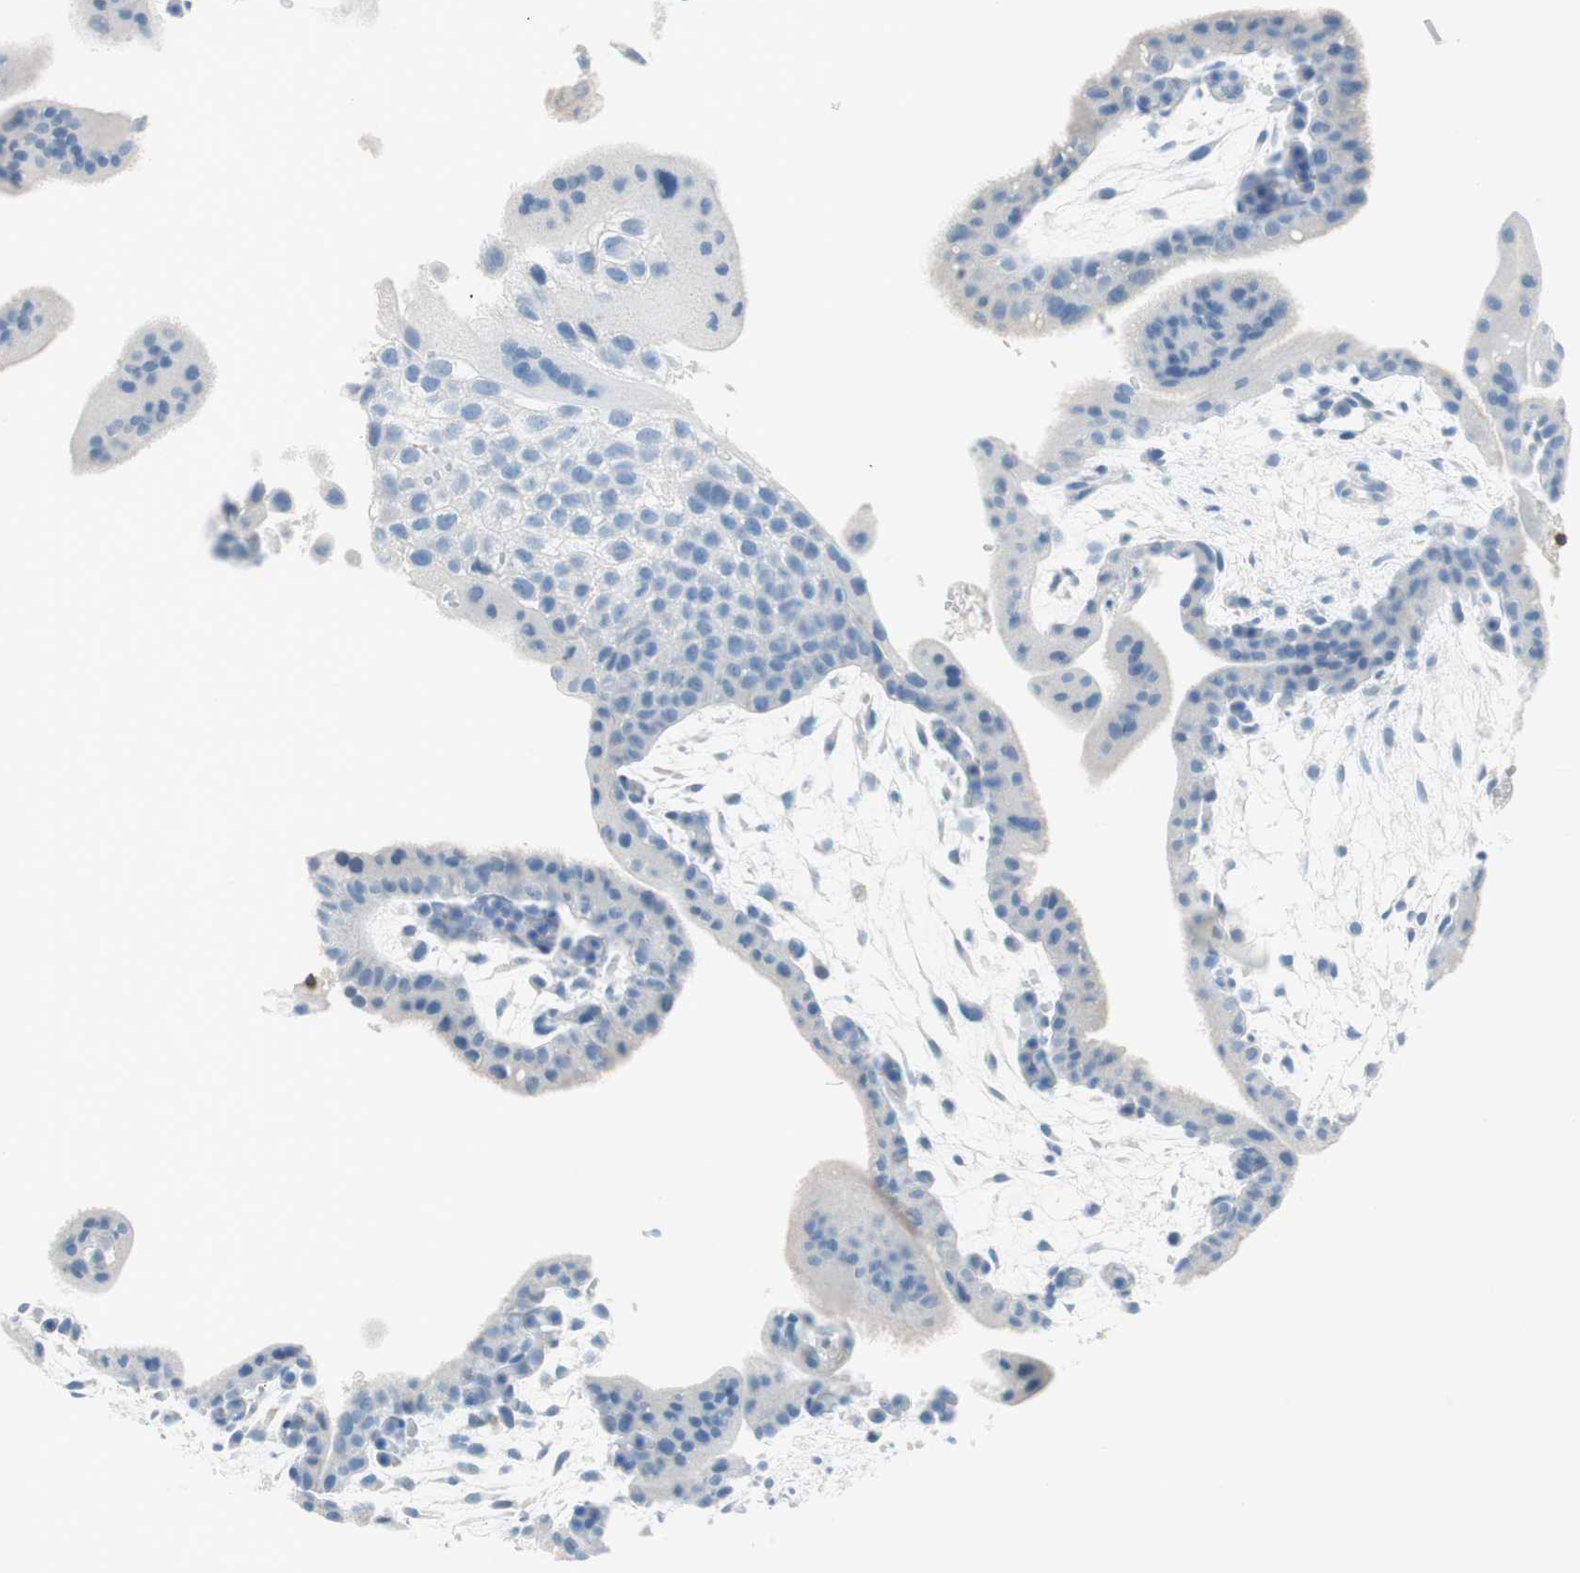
{"staining": {"intensity": "negative", "quantity": "none", "location": "none"}, "tissue": "placenta", "cell_type": "Decidual cells", "image_type": "normal", "snomed": [{"axis": "morphology", "description": "Normal tissue, NOS"}, {"axis": "topography", "description": "Placenta"}], "caption": "The histopathology image displays no staining of decidual cells in unremarkable placenta.", "gene": "TNFRSF13C", "patient": {"sex": "female", "age": 35}}